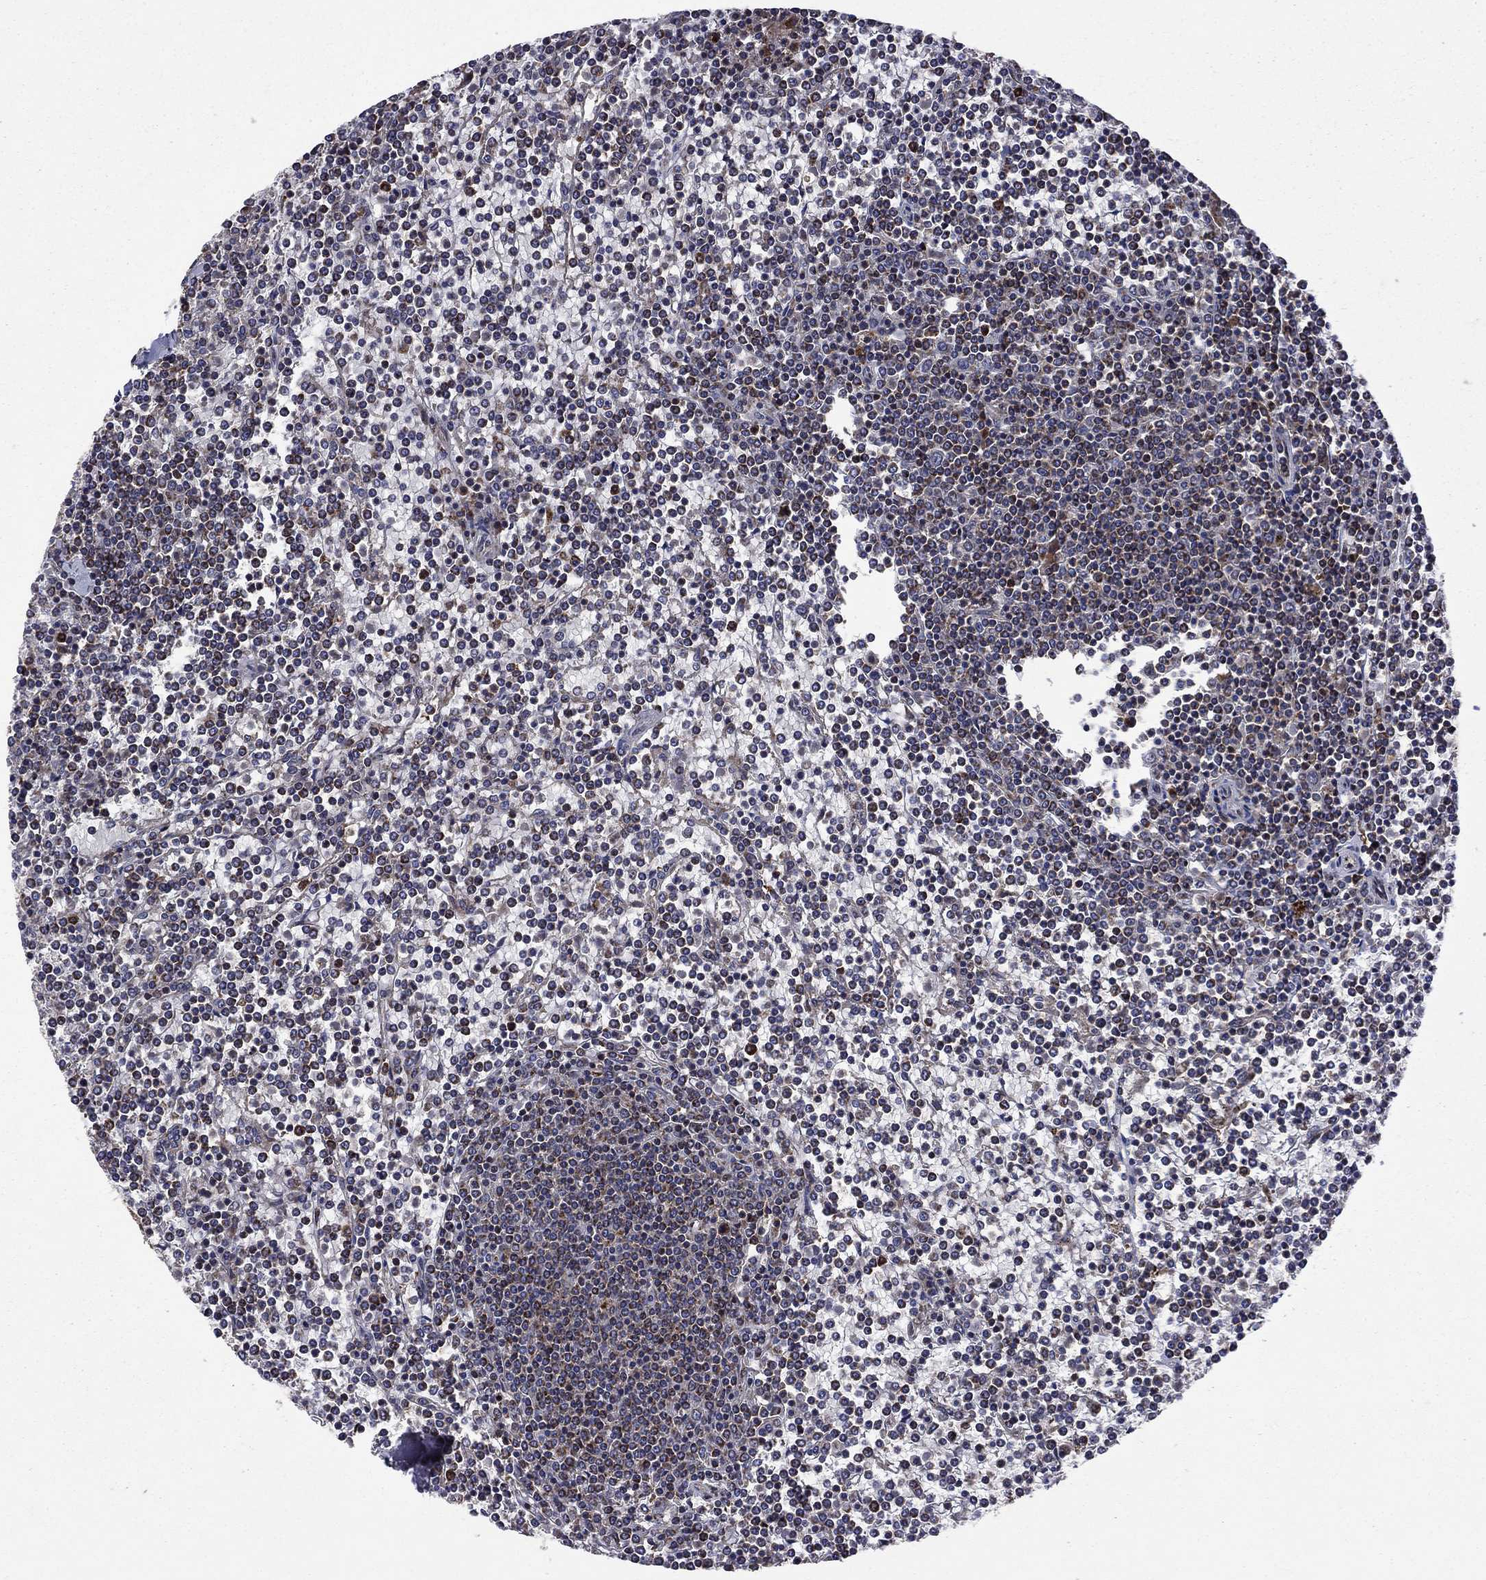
{"staining": {"intensity": "moderate", "quantity": "<25%", "location": "cytoplasmic/membranous,nuclear"}, "tissue": "lymphoma", "cell_type": "Tumor cells", "image_type": "cancer", "snomed": [{"axis": "morphology", "description": "Malignant lymphoma, non-Hodgkin's type, Low grade"}, {"axis": "topography", "description": "Spleen"}], "caption": "DAB (3,3'-diaminobenzidine) immunohistochemical staining of human lymphoma displays moderate cytoplasmic/membranous and nuclear protein staining in approximately <25% of tumor cells. (Brightfield microscopy of DAB IHC at high magnification).", "gene": "AGTPBP1", "patient": {"sex": "female", "age": 19}}